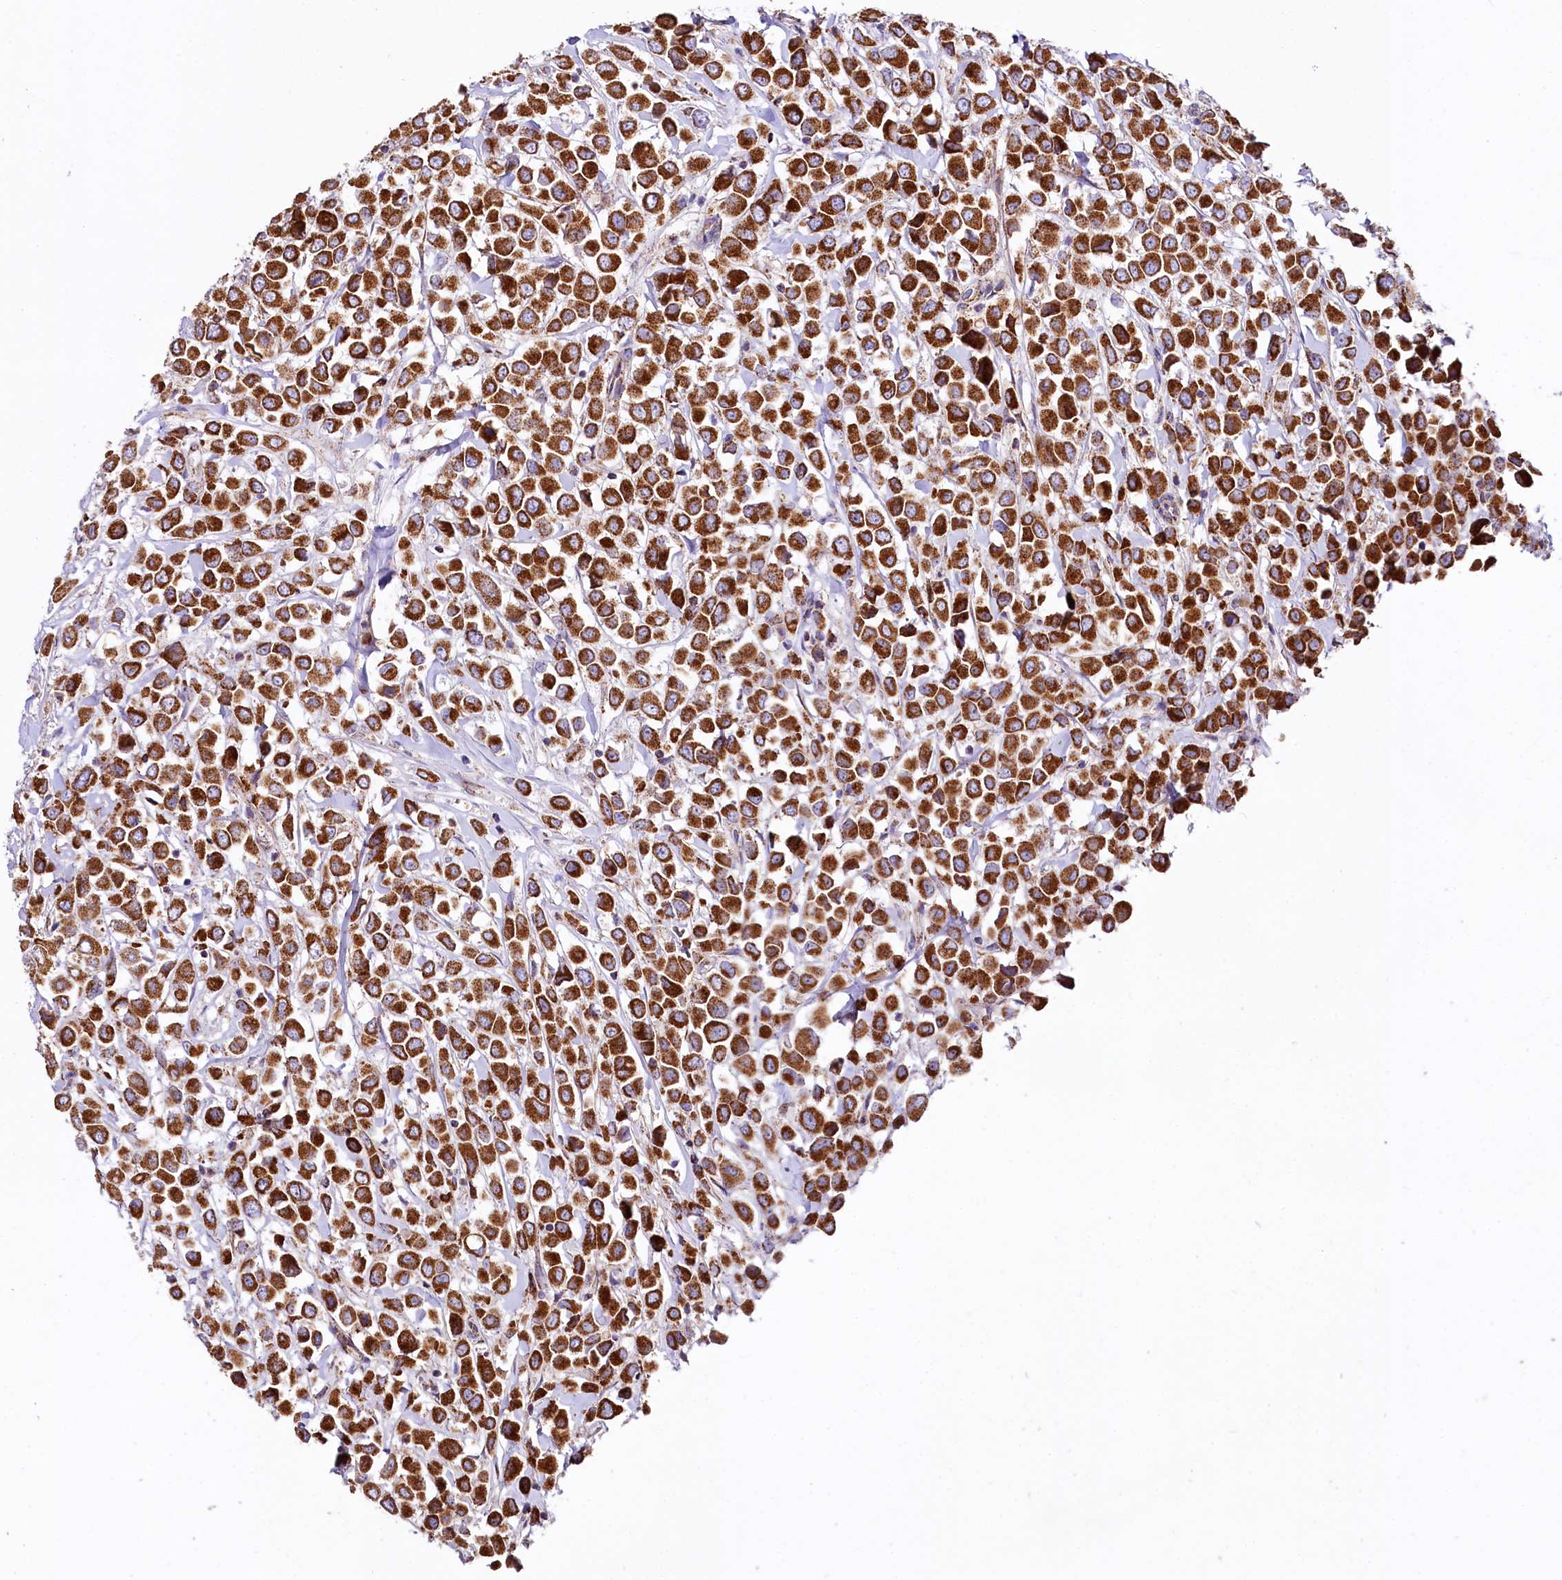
{"staining": {"intensity": "strong", "quantity": ">75%", "location": "cytoplasmic/membranous"}, "tissue": "breast cancer", "cell_type": "Tumor cells", "image_type": "cancer", "snomed": [{"axis": "morphology", "description": "Duct carcinoma"}, {"axis": "topography", "description": "Breast"}], "caption": "Protein expression analysis of human breast intraductal carcinoma reveals strong cytoplasmic/membranous positivity in about >75% of tumor cells.", "gene": "APLP2", "patient": {"sex": "female", "age": 61}}